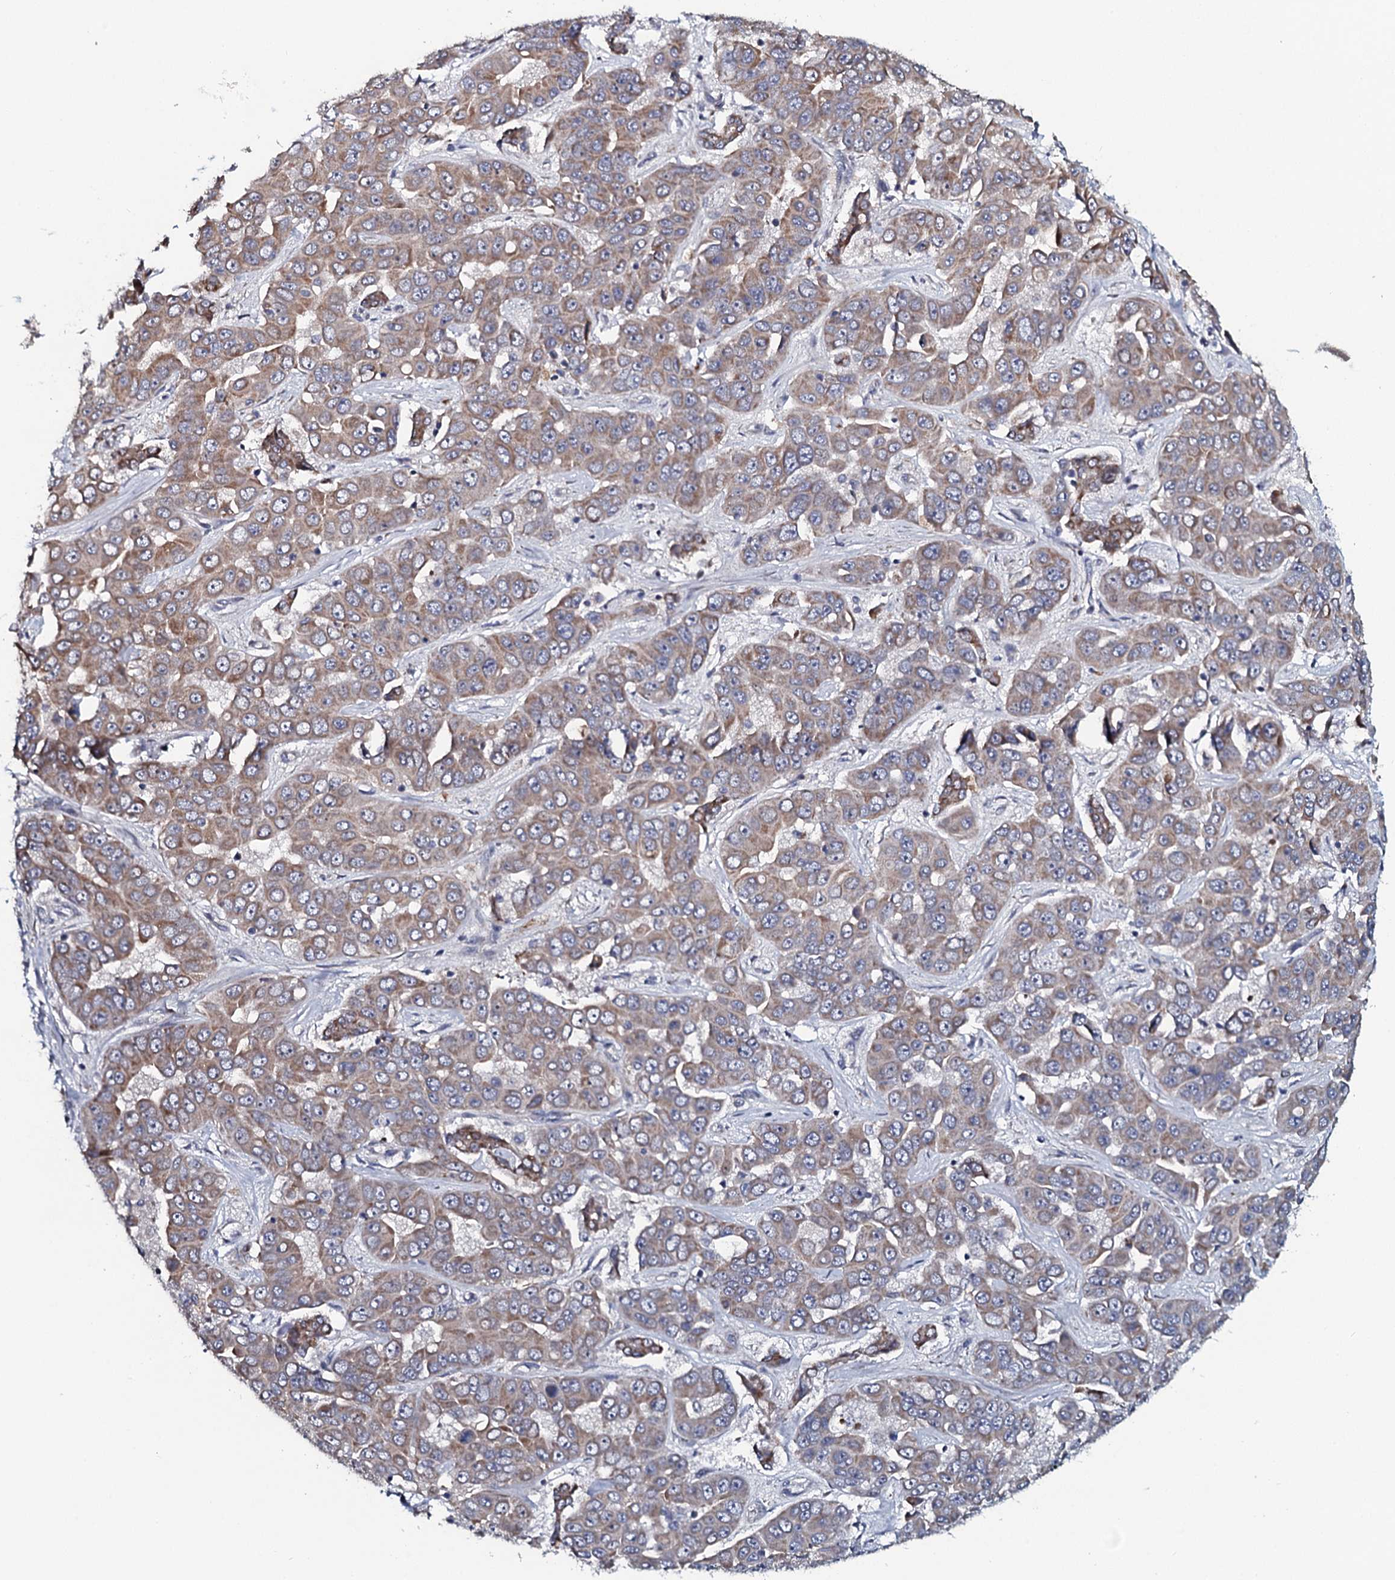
{"staining": {"intensity": "weak", "quantity": ">75%", "location": "cytoplasmic/membranous"}, "tissue": "liver cancer", "cell_type": "Tumor cells", "image_type": "cancer", "snomed": [{"axis": "morphology", "description": "Cholangiocarcinoma"}, {"axis": "topography", "description": "Liver"}], "caption": "Approximately >75% of tumor cells in human cholangiocarcinoma (liver) show weak cytoplasmic/membranous protein expression as visualized by brown immunohistochemical staining.", "gene": "KCTD4", "patient": {"sex": "female", "age": 52}}